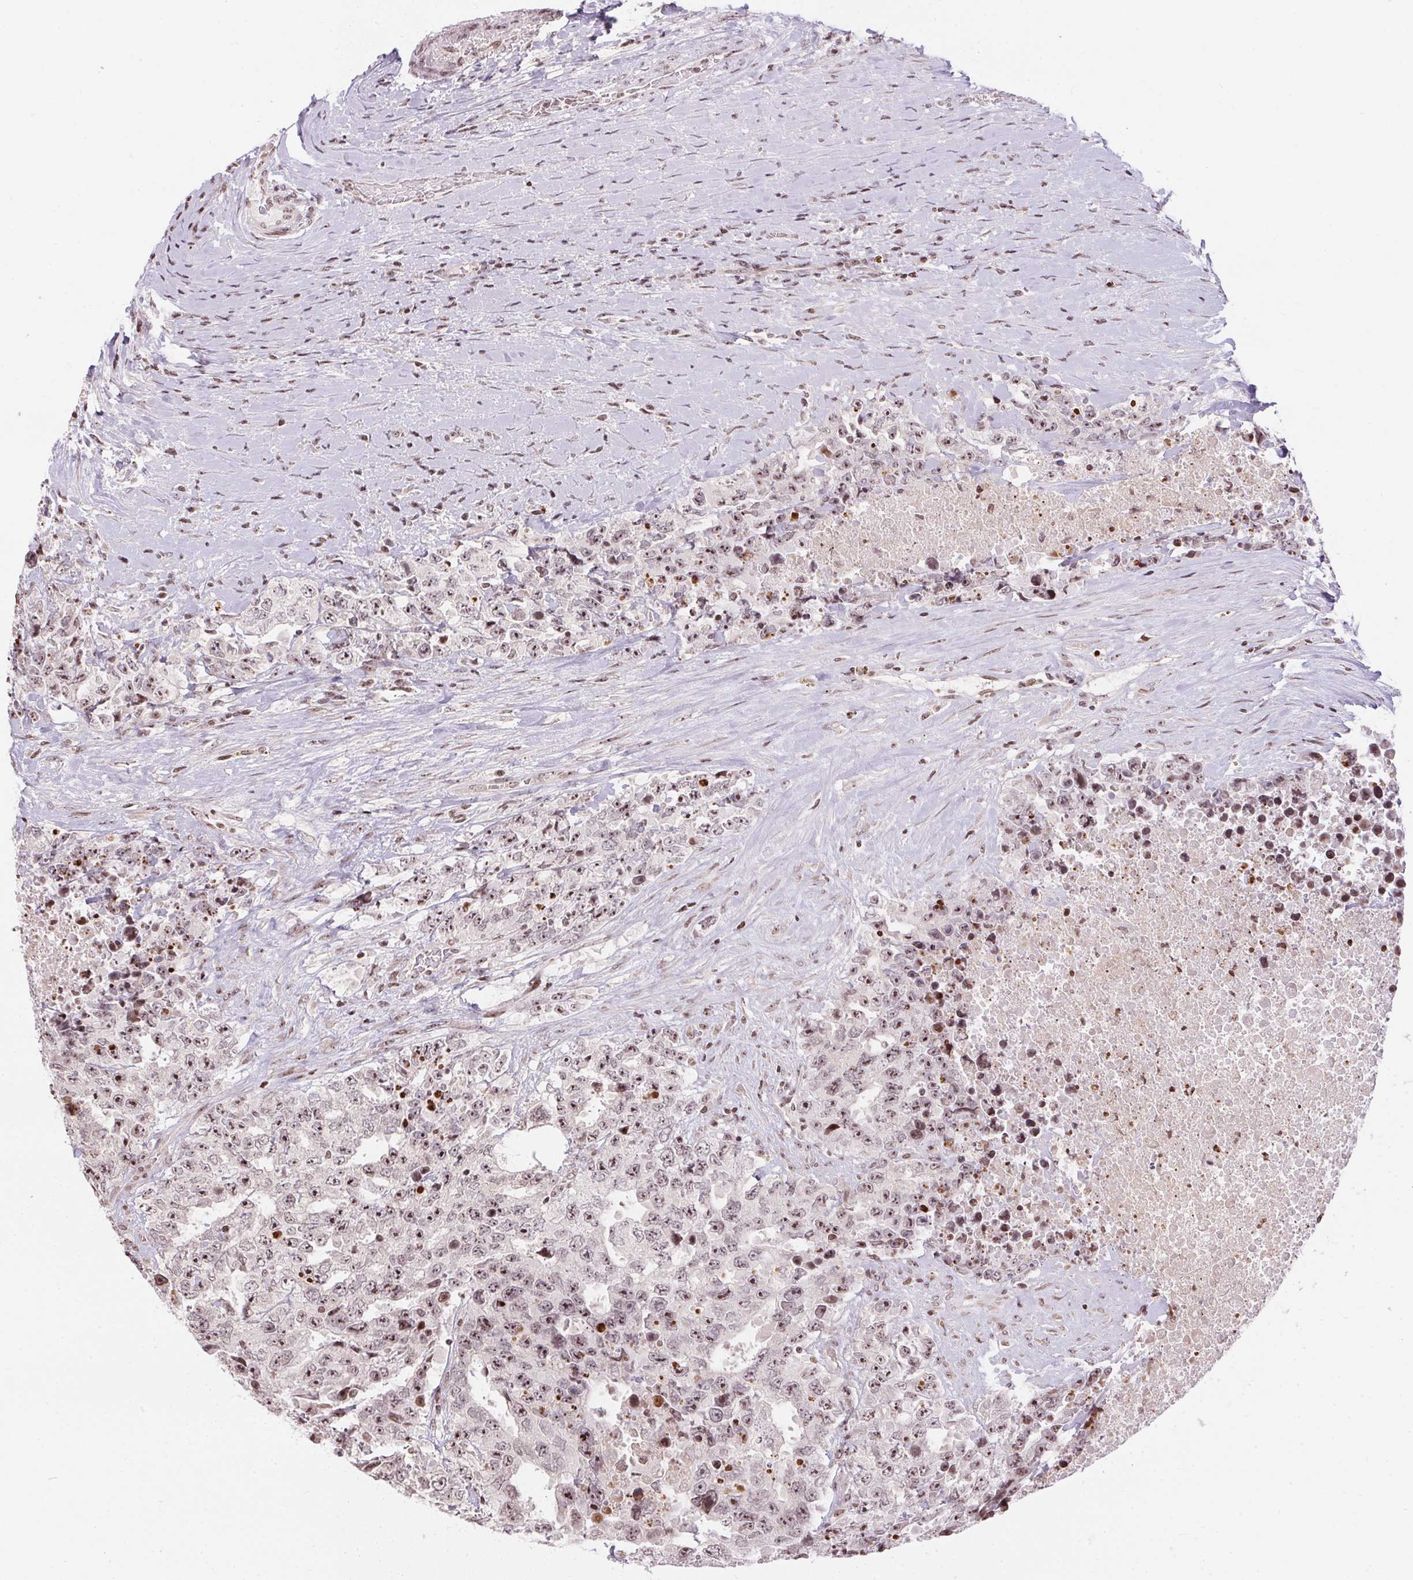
{"staining": {"intensity": "moderate", "quantity": "25%-75%", "location": "nuclear"}, "tissue": "testis cancer", "cell_type": "Tumor cells", "image_type": "cancer", "snomed": [{"axis": "morphology", "description": "Carcinoma, Embryonal, NOS"}, {"axis": "topography", "description": "Testis"}], "caption": "Protein staining of testis cancer (embryonal carcinoma) tissue exhibits moderate nuclear expression in approximately 25%-75% of tumor cells.", "gene": "RNF181", "patient": {"sex": "male", "age": 24}}